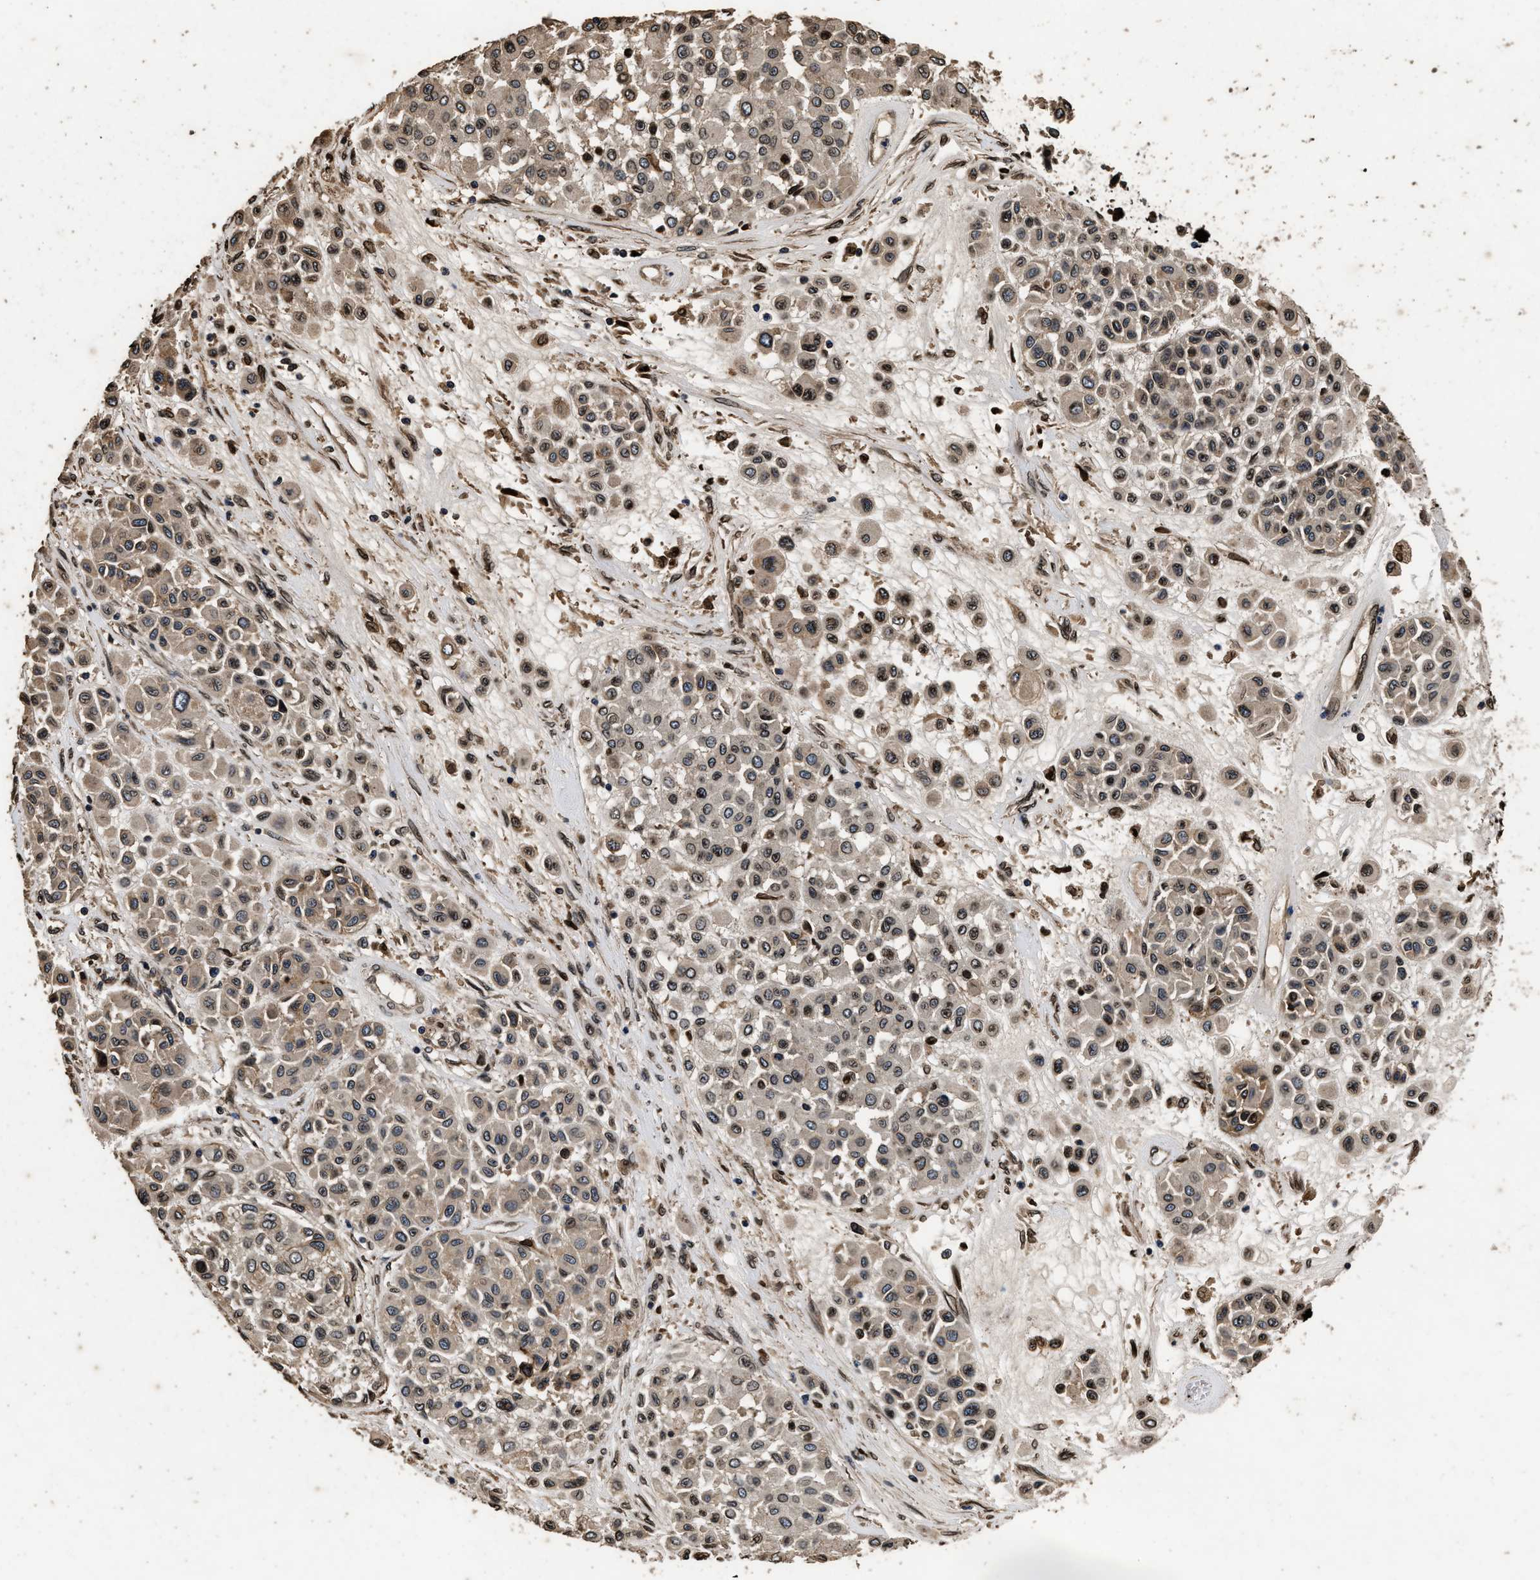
{"staining": {"intensity": "moderate", "quantity": "25%-75%", "location": "cytoplasmic/membranous,nuclear"}, "tissue": "melanoma", "cell_type": "Tumor cells", "image_type": "cancer", "snomed": [{"axis": "morphology", "description": "Malignant melanoma, Metastatic site"}, {"axis": "topography", "description": "Soft tissue"}], "caption": "Melanoma tissue shows moderate cytoplasmic/membranous and nuclear expression in about 25%-75% of tumor cells, visualized by immunohistochemistry.", "gene": "ACCS", "patient": {"sex": "male", "age": 41}}